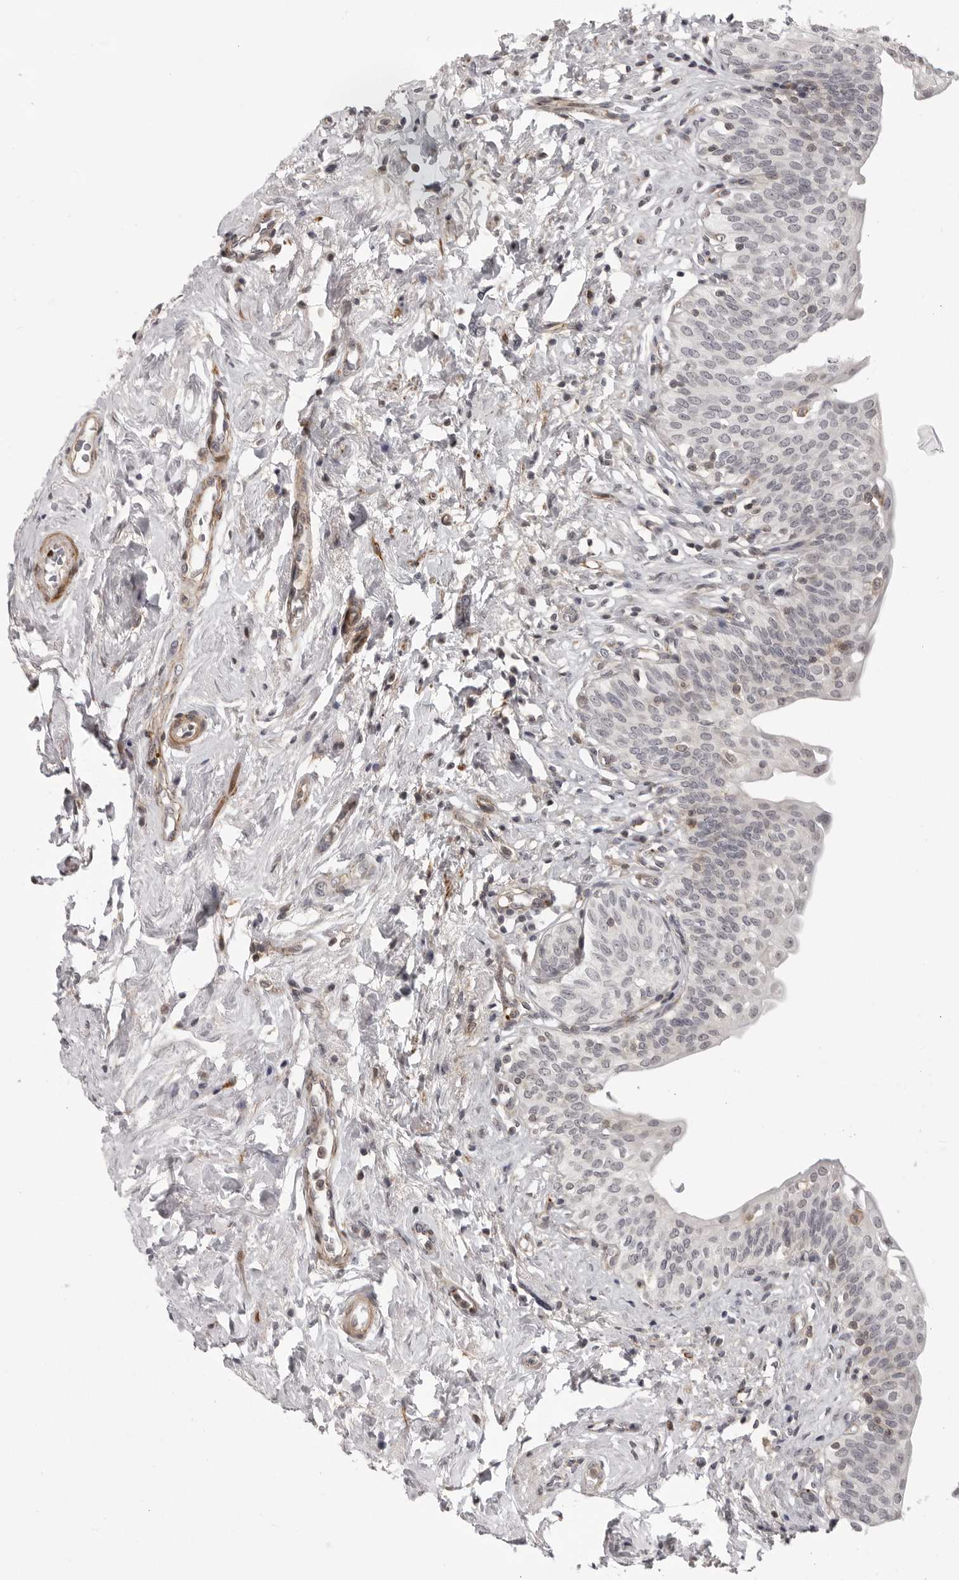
{"staining": {"intensity": "weak", "quantity": "<25%", "location": "nuclear"}, "tissue": "urinary bladder", "cell_type": "Urothelial cells", "image_type": "normal", "snomed": [{"axis": "morphology", "description": "Normal tissue, NOS"}, {"axis": "topography", "description": "Urinary bladder"}], "caption": "Immunohistochemistry histopathology image of unremarkable urinary bladder stained for a protein (brown), which exhibits no positivity in urothelial cells.", "gene": "TUT4", "patient": {"sex": "male", "age": 83}}